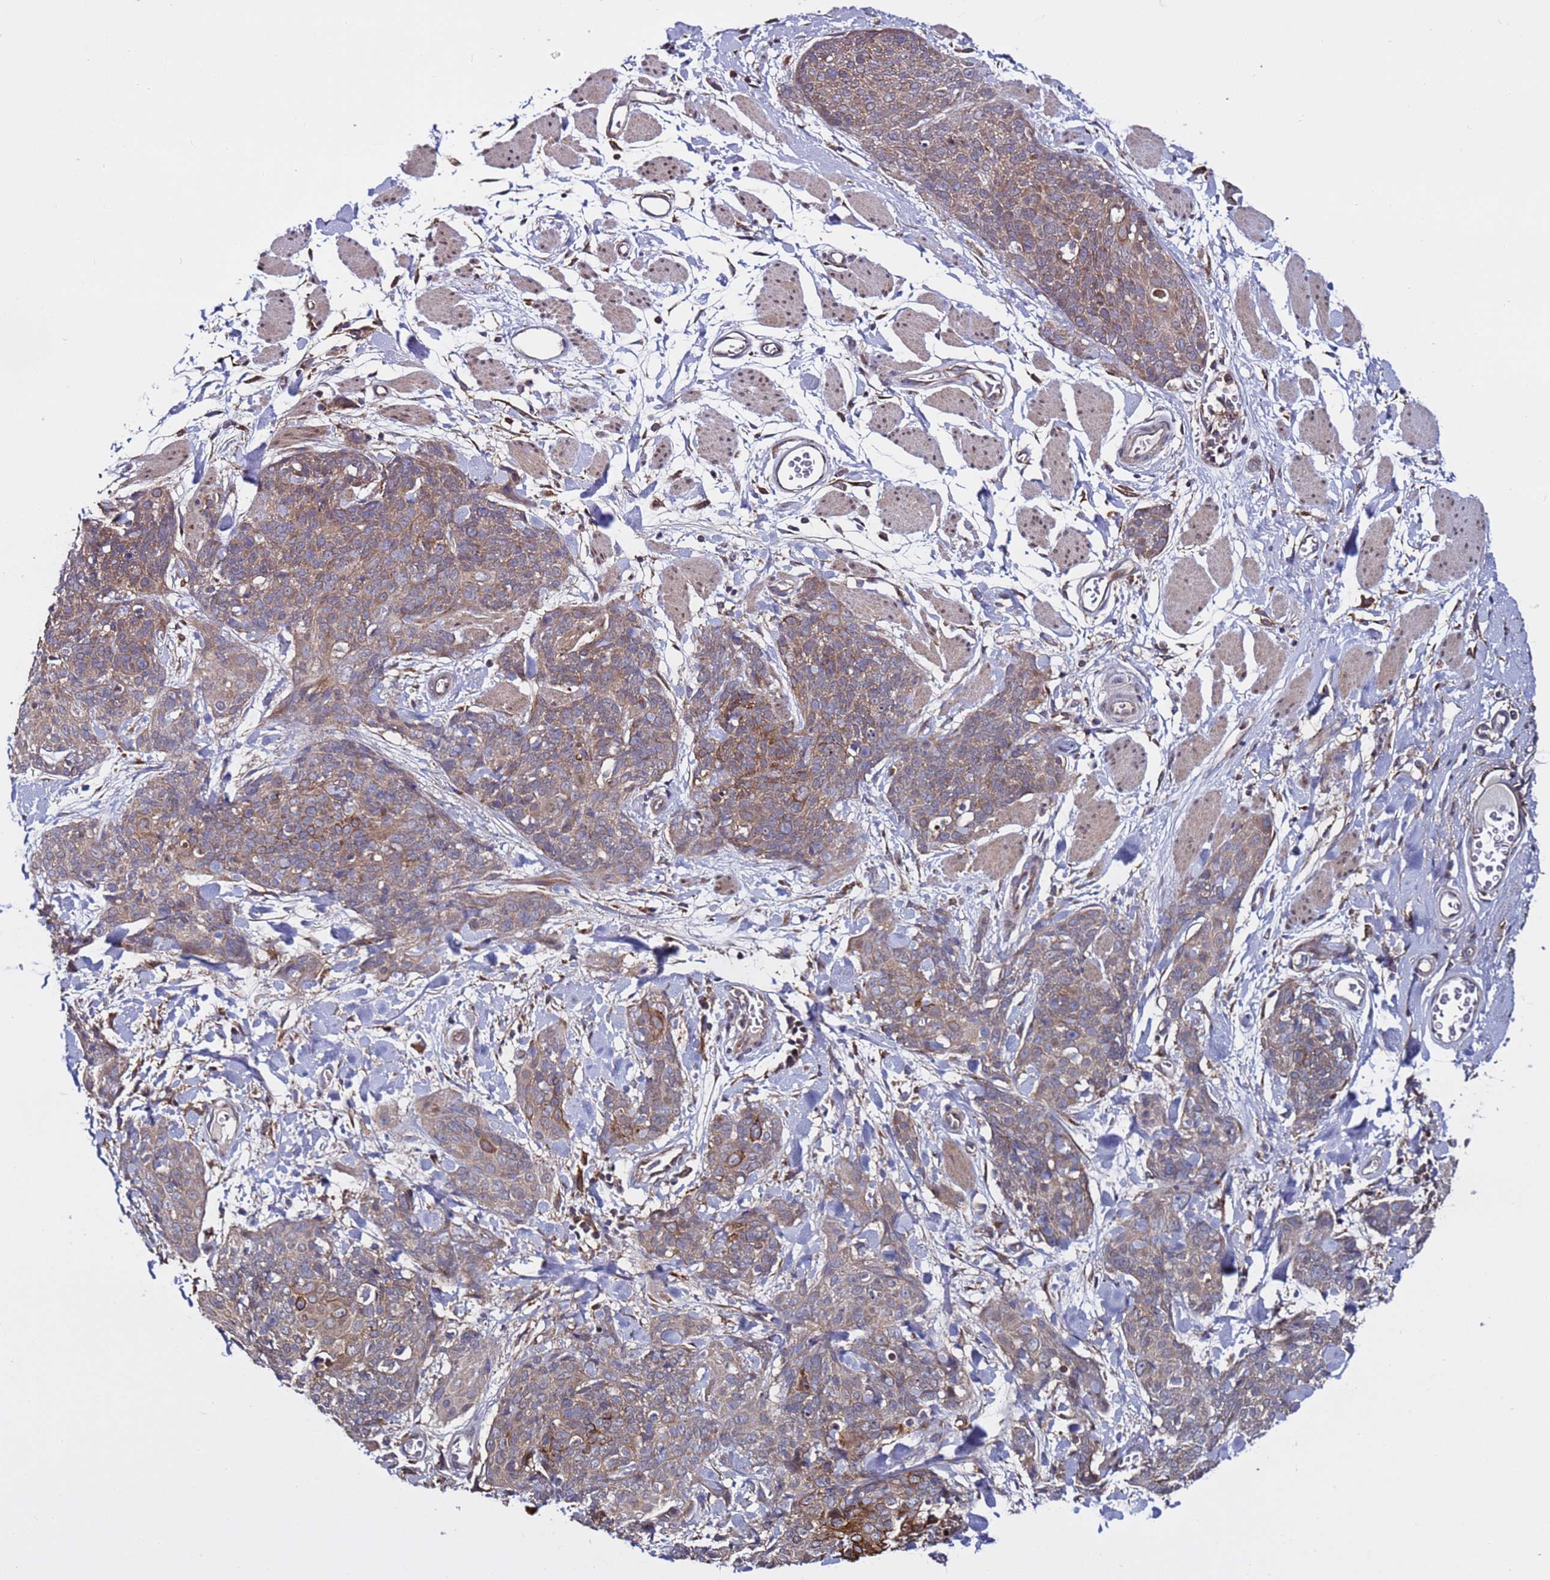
{"staining": {"intensity": "weak", "quantity": ">75%", "location": "cytoplasmic/membranous"}, "tissue": "skin cancer", "cell_type": "Tumor cells", "image_type": "cancer", "snomed": [{"axis": "morphology", "description": "Squamous cell carcinoma, NOS"}, {"axis": "topography", "description": "Skin"}, {"axis": "topography", "description": "Vulva"}], "caption": "IHC micrograph of squamous cell carcinoma (skin) stained for a protein (brown), which displays low levels of weak cytoplasmic/membranous expression in approximately >75% of tumor cells.", "gene": "TMEM176B", "patient": {"sex": "female", "age": 85}}